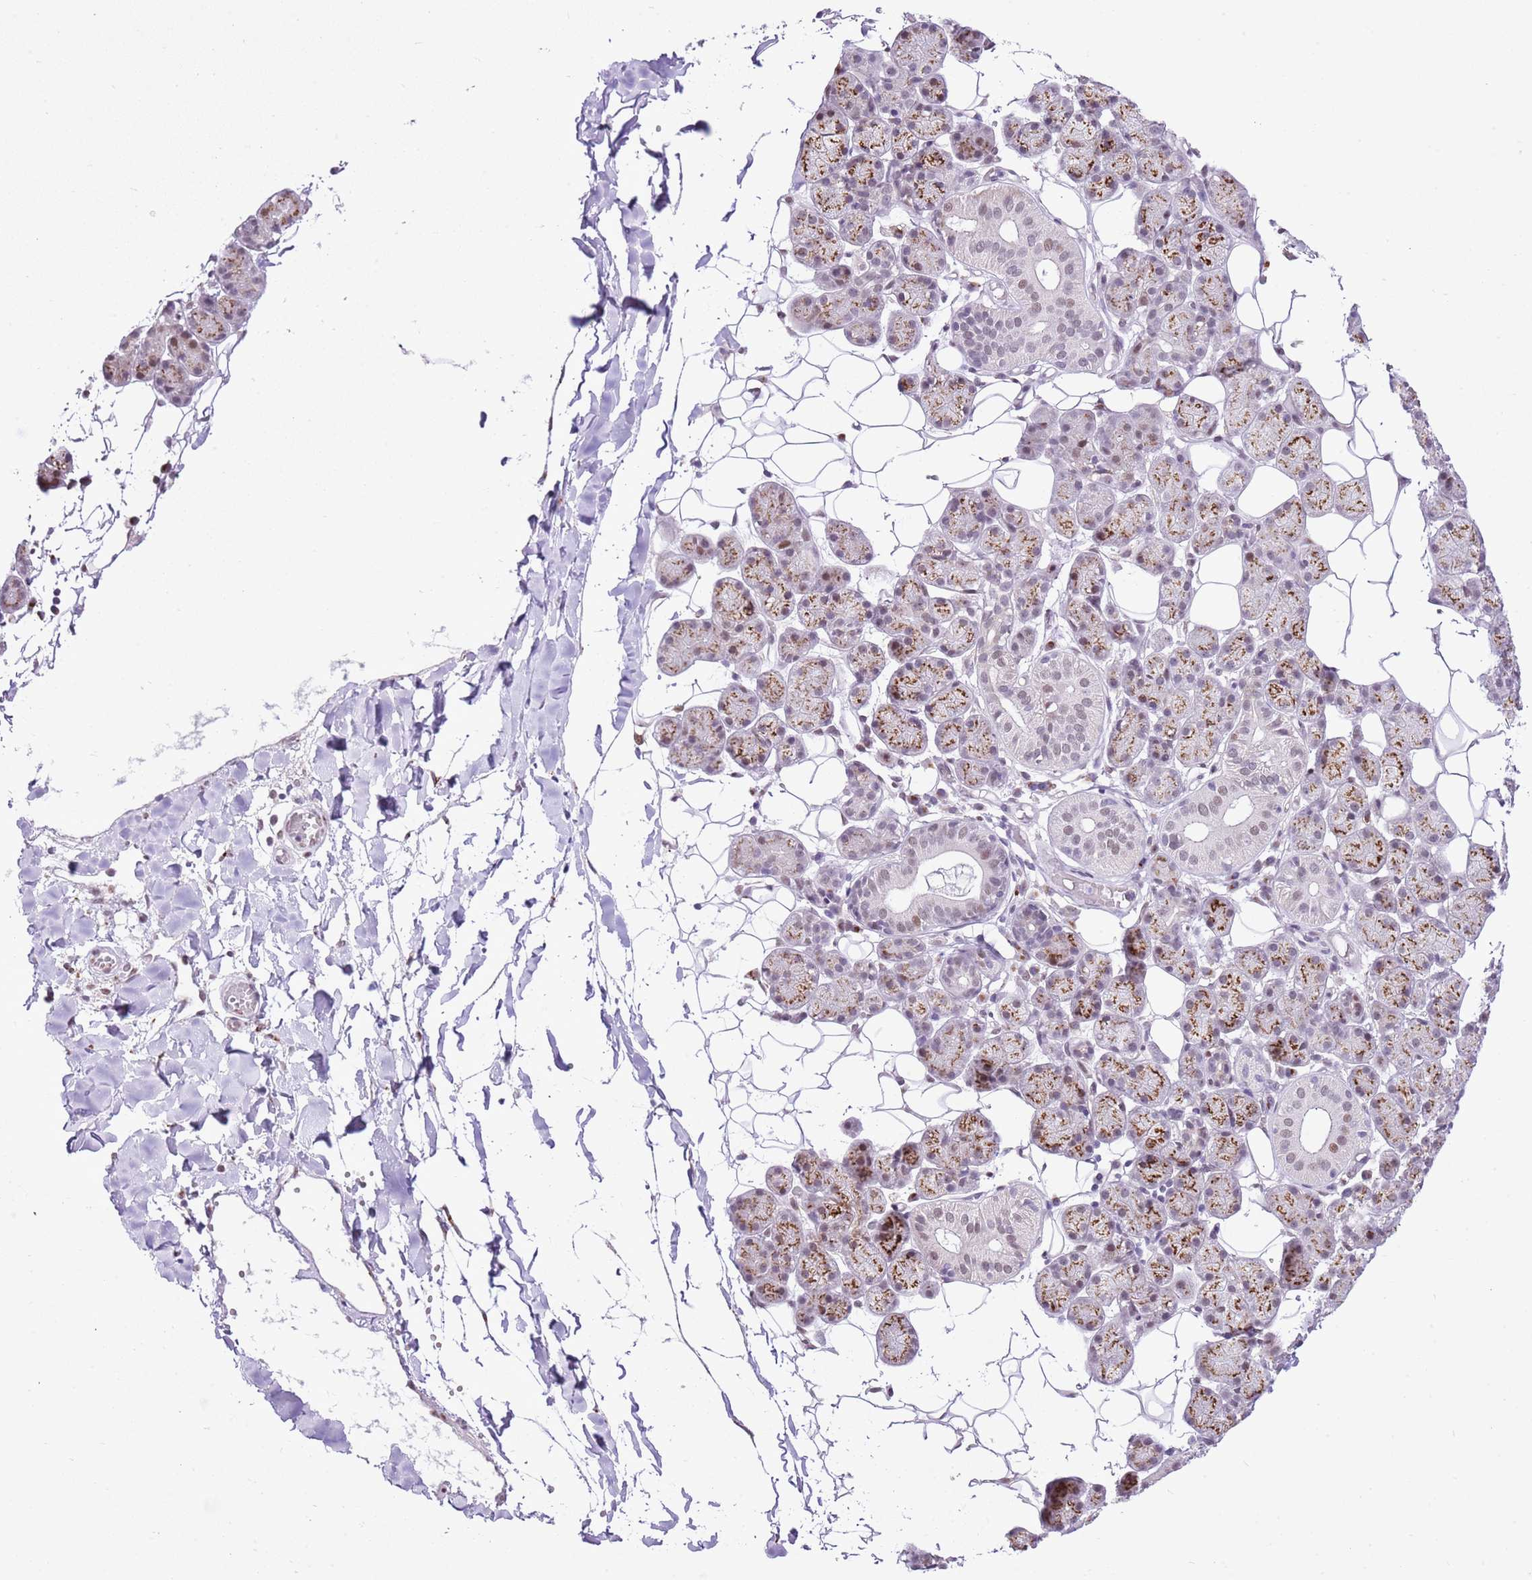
{"staining": {"intensity": "moderate", "quantity": "25%-75%", "location": "cytoplasmic/membranous"}, "tissue": "salivary gland", "cell_type": "Glandular cells", "image_type": "normal", "snomed": [{"axis": "morphology", "description": "Normal tissue, NOS"}, {"axis": "topography", "description": "Salivary gland"}], "caption": "IHC (DAB) staining of benign salivary gland shows moderate cytoplasmic/membranous protein expression in about 25%-75% of glandular cells. (brown staining indicates protein expression, while blue staining denotes nuclei).", "gene": "NACC2", "patient": {"sex": "female", "age": 33}}